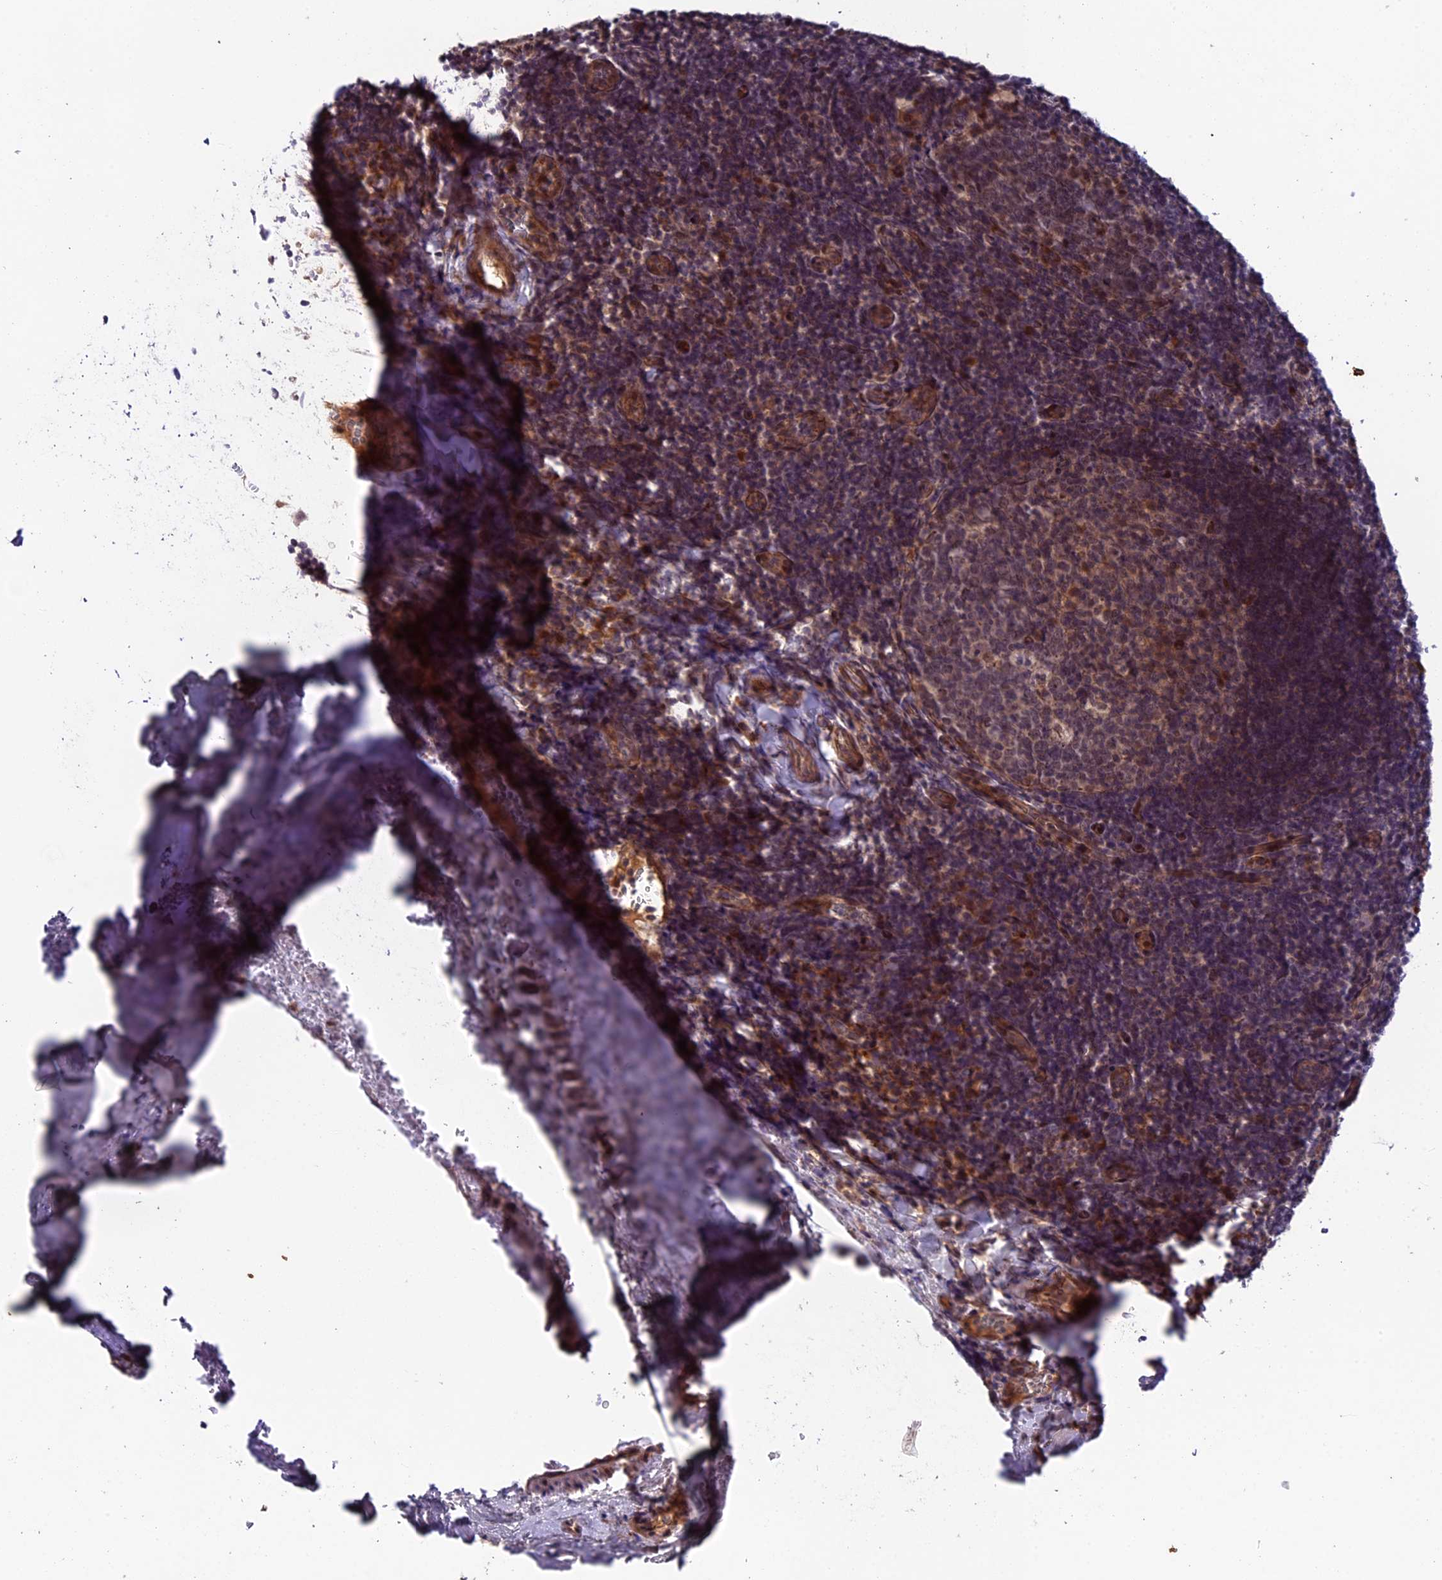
{"staining": {"intensity": "weak", "quantity": "25%-75%", "location": "cytoplasmic/membranous"}, "tissue": "tonsil", "cell_type": "Germinal center cells", "image_type": "normal", "snomed": [{"axis": "morphology", "description": "Normal tissue, NOS"}, {"axis": "topography", "description": "Tonsil"}], "caption": "High-power microscopy captured an IHC photomicrograph of unremarkable tonsil, revealing weak cytoplasmic/membranous expression in about 25%-75% of germinal center cells.", "gene": "SIPA1L3", "patient": {"sex": "male", "age": 17}}